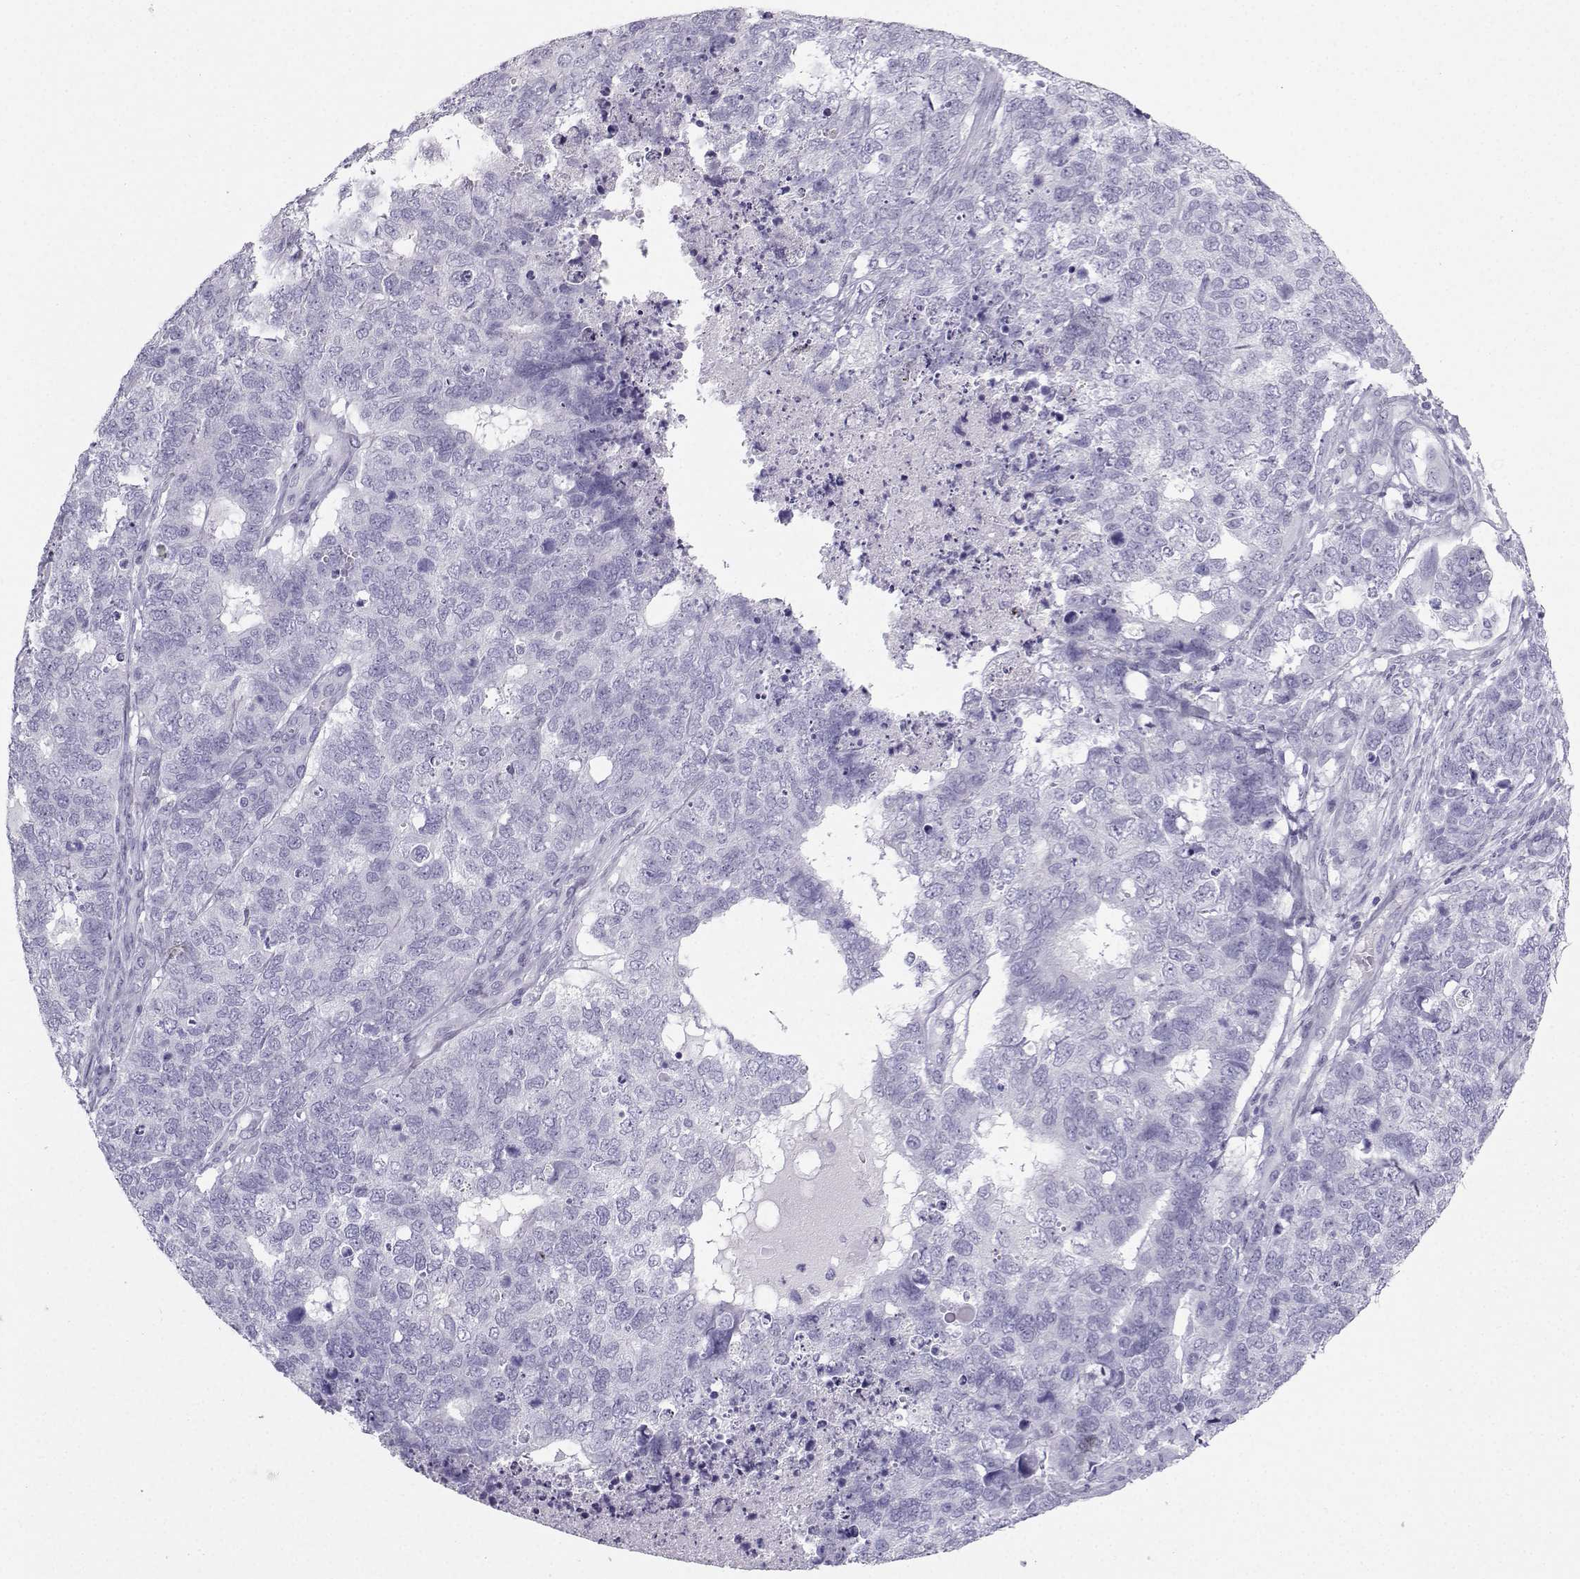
{"staining": {"intensity": "negative", "quantity": "none", "location": "none"}, "tissue": "cervical cancer", "cell_type": "Tumor cells", "image_type": "cancer", "snomed": [{"axis": "morphology", "description": "Squamous cell carcinoma, NOS"}, {"axis": "topography", "description": "Cervix"}], "caption": "Human squamous cell carcinoma (cervical) stained for a protein using immunohistochemistry exhibits no expression in tumor cells.", "gene": "IQCD", "patient": {"sex": "female", "age": 63}}